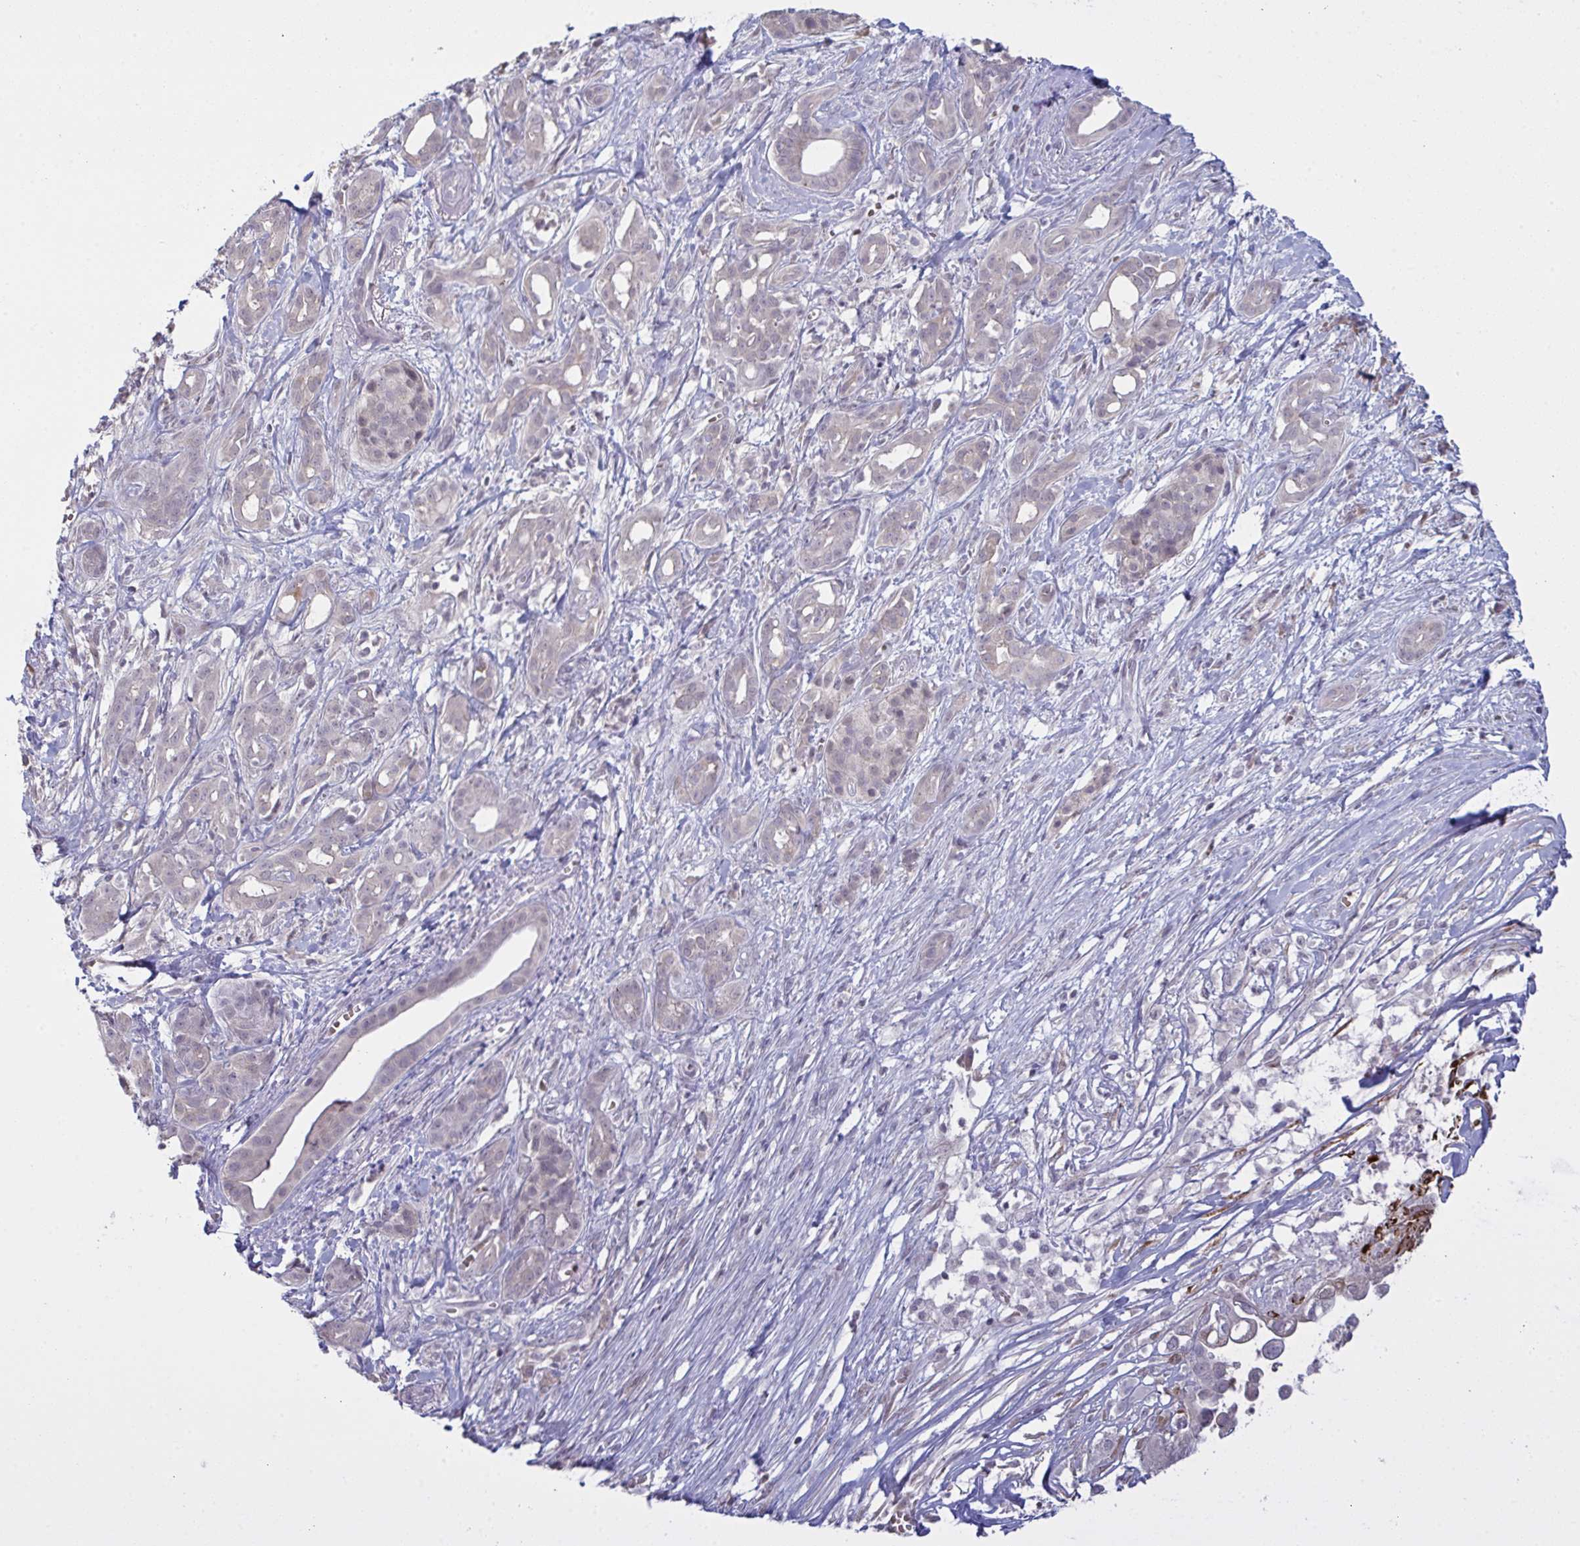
{"staining": {"intensity": "negative", "quantity": "none", "location": "none"}, "tissue": "pancreatic cancer", "cell_type": "Tumor cells", "image_type": "cancer", "snomed": [{"axis": "morphology", "description": "Adenocarcinoma, NOS"}, {"axis": "topography", "description": "Pancreas"}], "caption": "IHC image of pancreatic adenocarcinoma stained for a protein (brown), which displays no positivity in tumor cells. (DAB (3,3'-diaminobenzidine) immunohistochemistry with hematoxylin counter stain).", "gene": "ZNF784", "patient": {"sex": "male", "age": 61}}